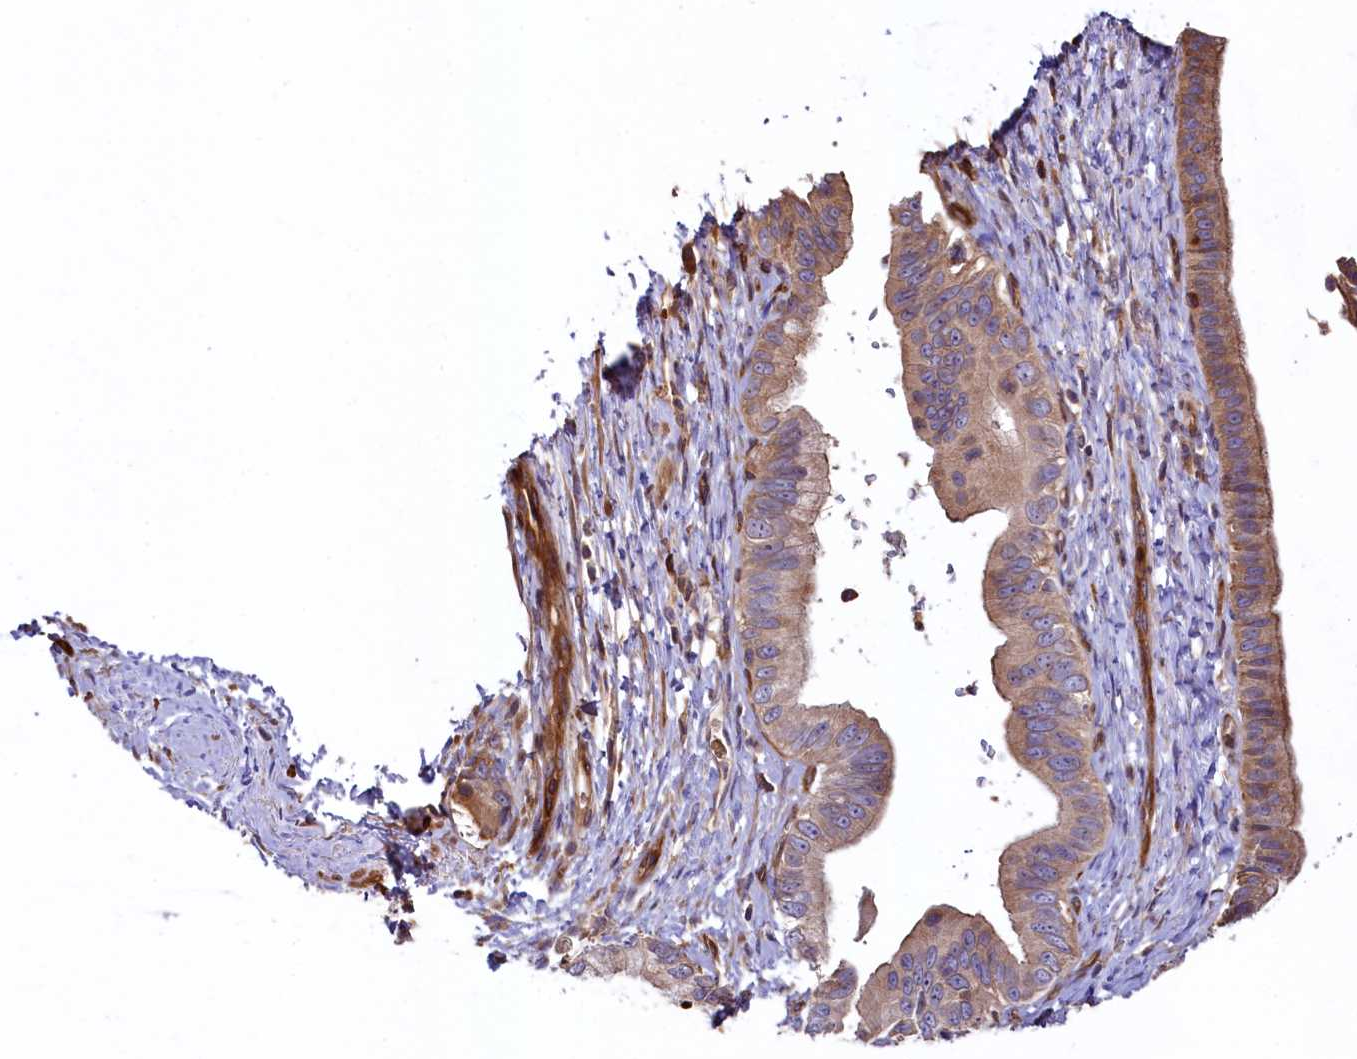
{"staining": {"intensity": "moderate", "quantity": ">75%", "location": "cytoplasmic/membranous"}, "tissue": "pancreatic cancer", "cell_type": "Tumor cells", "image_type": "cancer", "snomed": [{"axis": "morphology", "description": "Adenocarcinoma, NOS"}, {"axis": "topography", "description": "Pancreas"}], "caption": "This micrograph displays pancreatic adenocarcinoma stained with immunohistochemistry (IHC) to label a protein in brown. The cytoplasmic/membranous of tumor cells show moderate positivity for the protein. Nuclei are counter-stained blue.", "gene": "KLHDC4", "patient": {"sex": "female", "age": 55}}